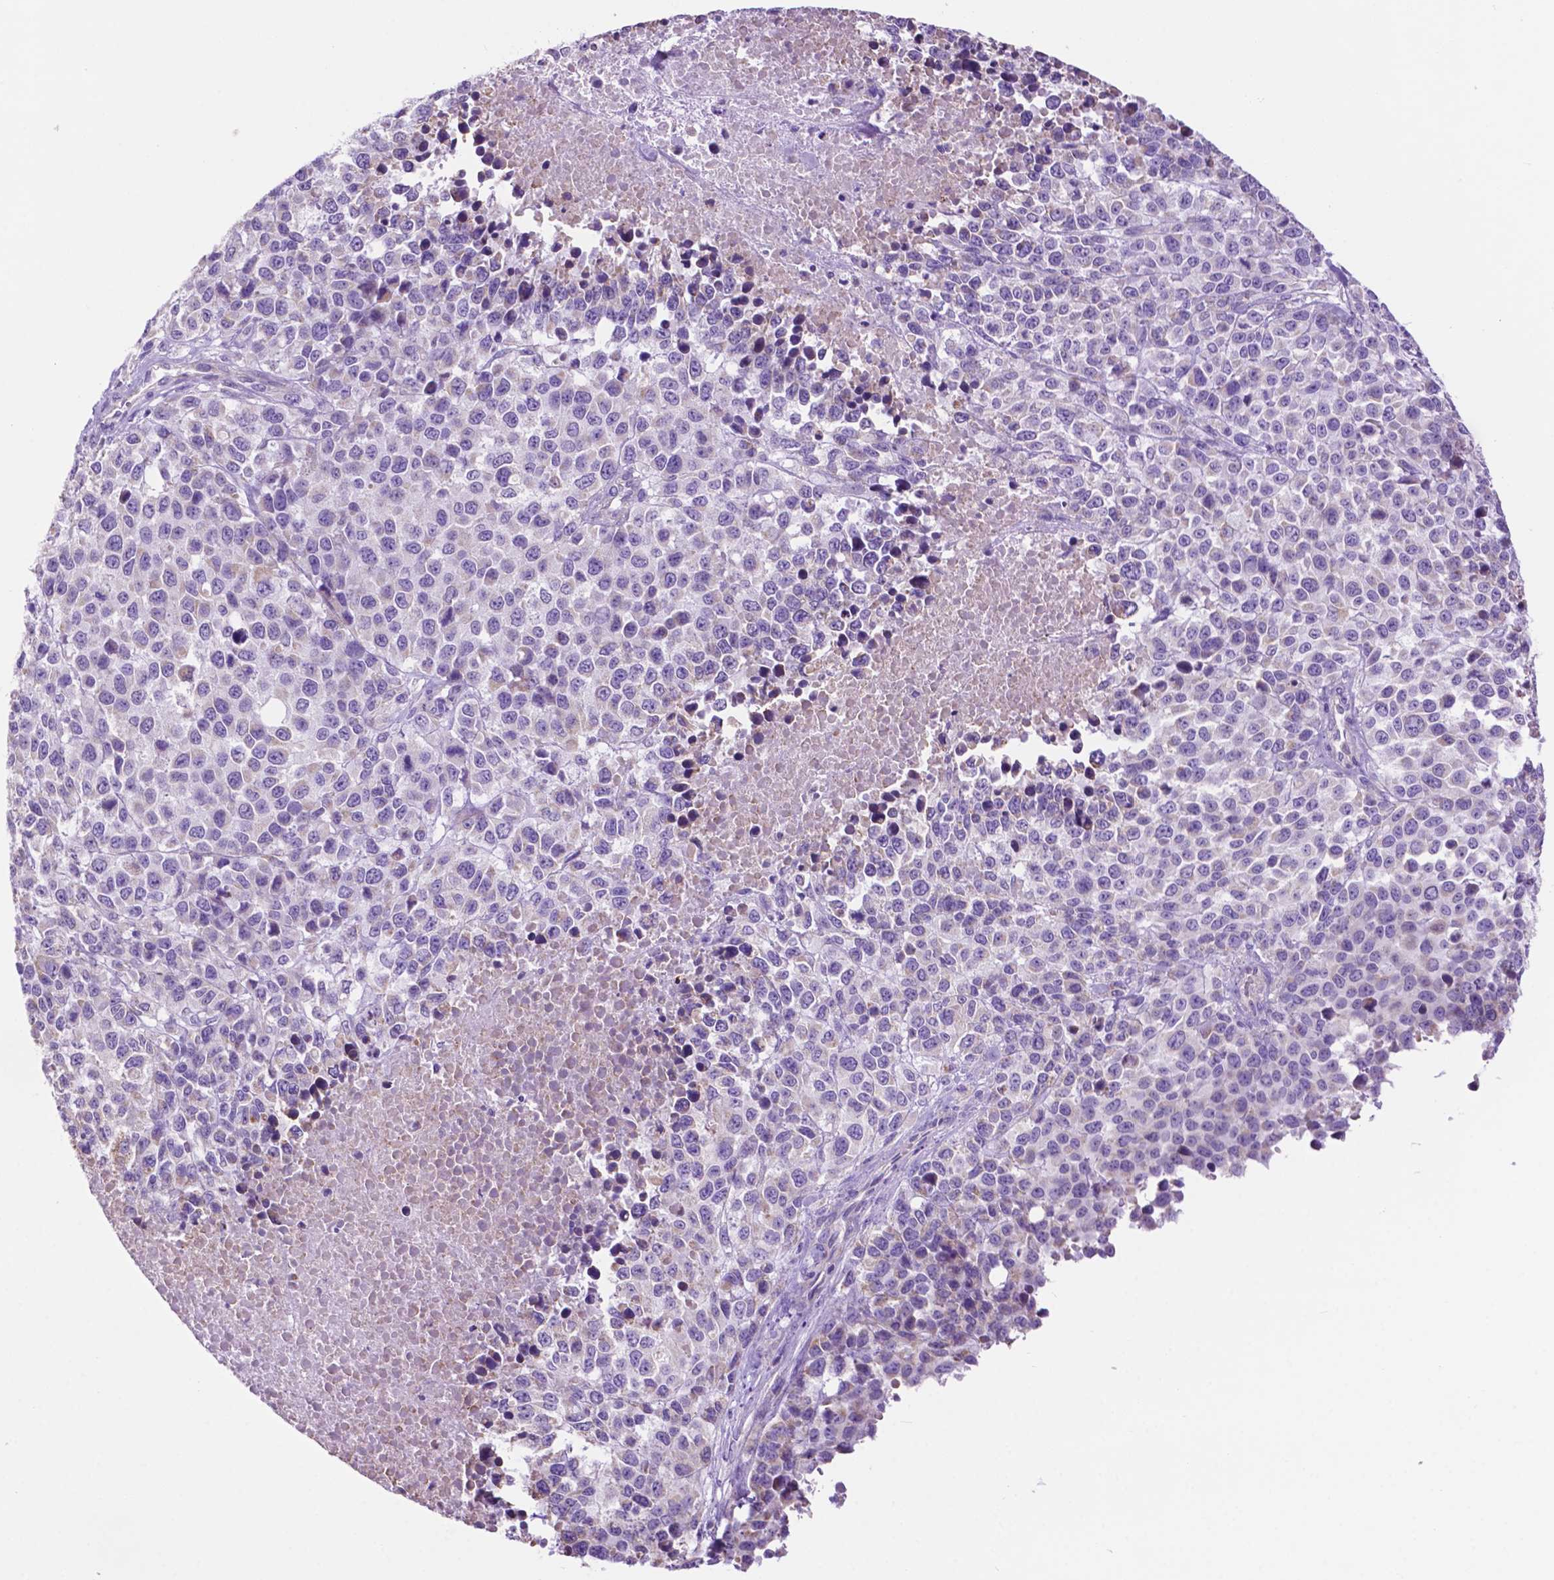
{"staining": {"intensity": "weak", "quantity": "<25%", "location": "cytoplasmic/membranous"}, "tissue": "melanoma", "cell_type": "Tumor cells", "image_type": "cancer", "snomed": [{"axis": "morphology", "description": "Malignant melanoma, Metastatic site"}, {"axis": "topography", "description": "Skin"}], "caption": "The image exhibits no significant expression in tumor cells of malignant melanoma (metastatic site).", "gene": "PHYHIP", "patient": {"sex": "male", "age": 84}}